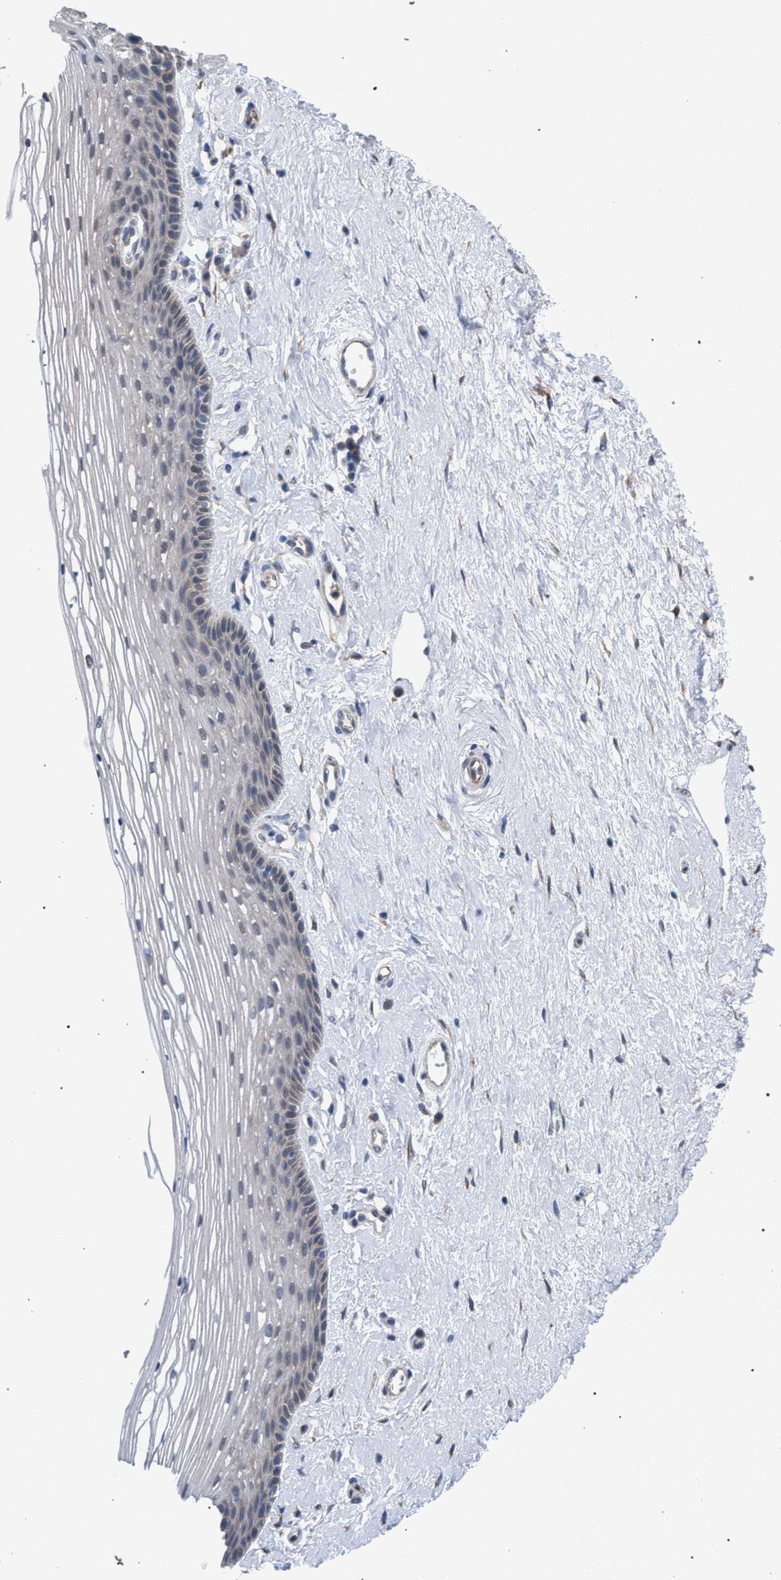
{"staining": {"intensity": "negative", "quantity": "none", "location": "none"}, "tissue": "vagina", "cell_type": "Squamous epithelial cells", "image_type": "normal", "snomed": [{"axis": "morphology", "description": "Normal tissue, NOS"}, {"axis": "topography", "description": "Vagina"}], "caption": "High magnification brightfield microscopy of benign vagina stained with DAB (brown) and counterstained with hematoxylin (blue): squamous epithelial cells show no significant staining.", "gene": "ARPC5L", "patient": {"sex": "female", "age": 46}}